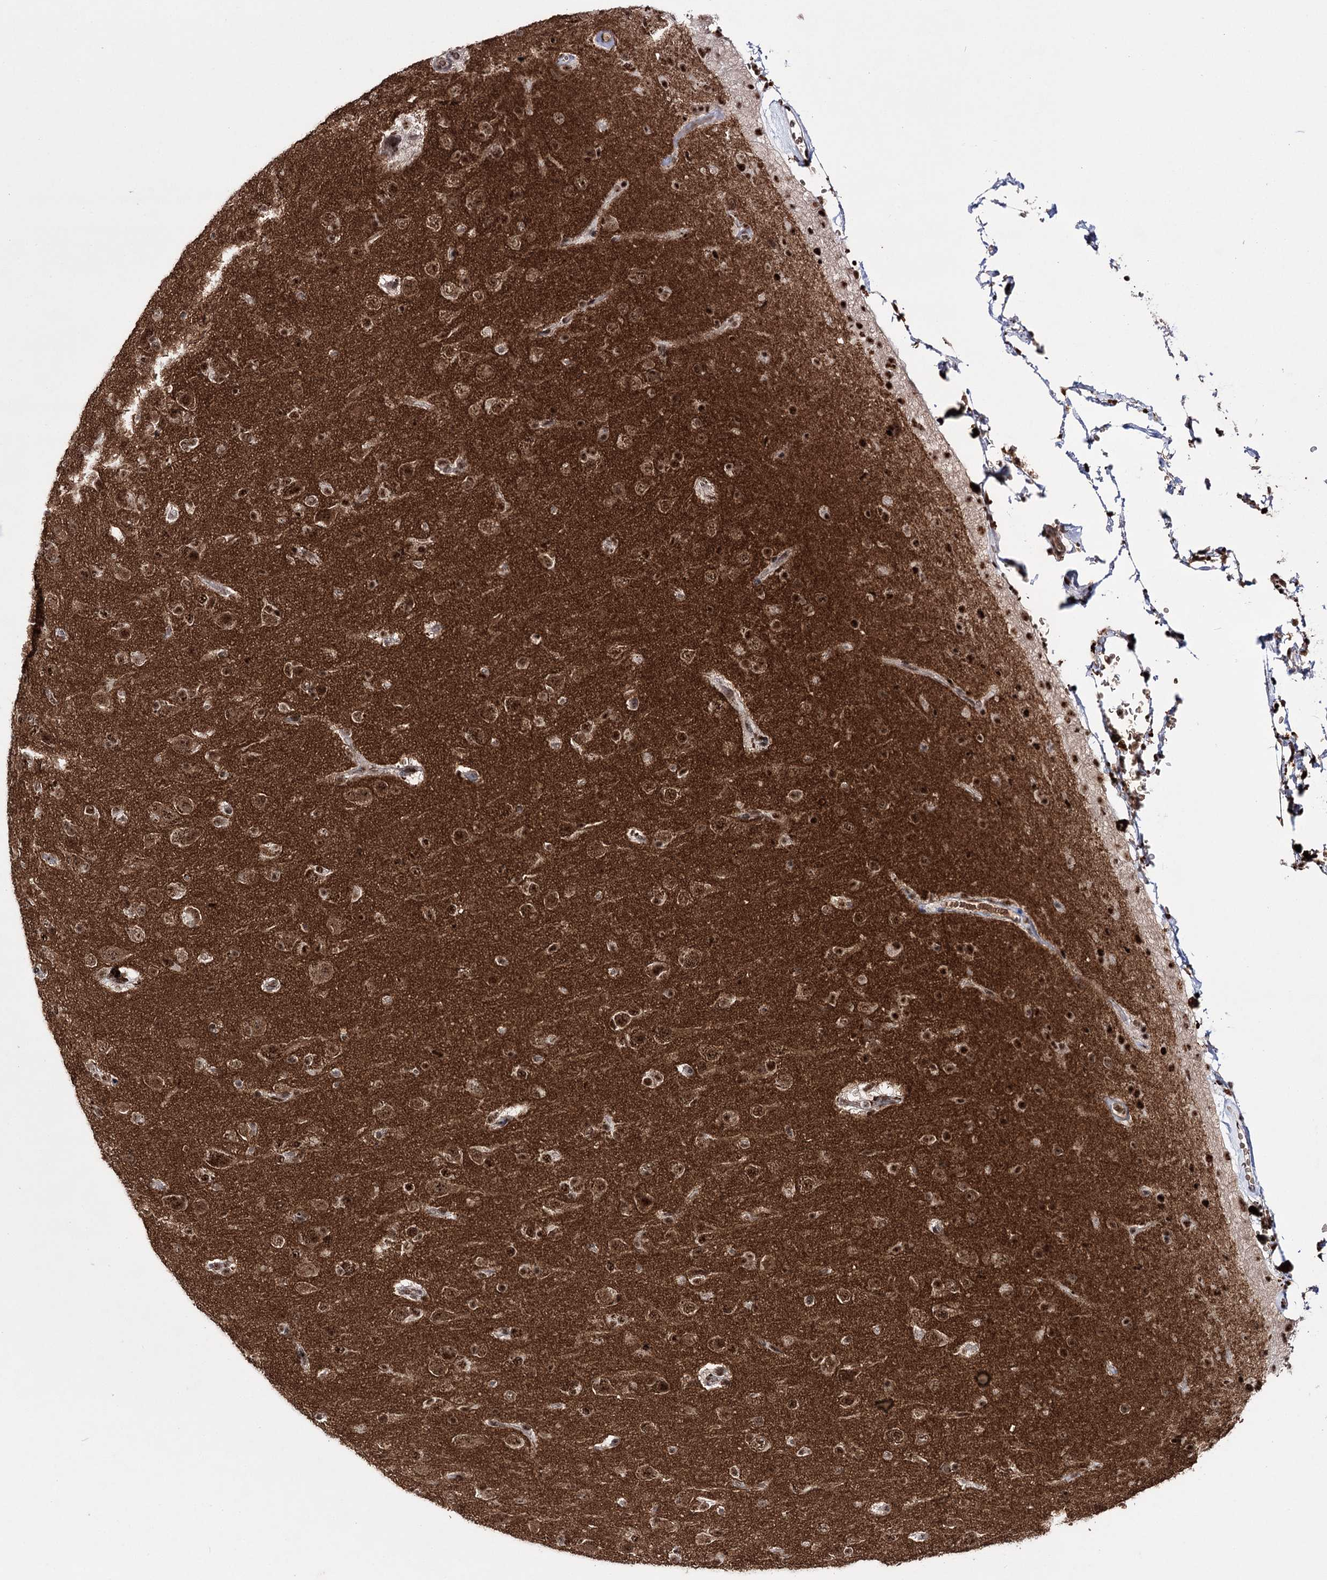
{"staining": {"intensity": "strong", "quantity": ">75%", "location": "nuclear"}, "tissue": "glioma", "cell_type": "Tumor cells", "image_type": "cancer", "snomed": [{"axis": "morphology", "description": "Glioma, malignant, Low grade"}, {"axis": "topography", "description": "Brain"}], "caption": "This photomicrograph demonstrates IHC staining of human malignant glioma (low-grade), with high strong nuclear staining in about >75% of tumor cells.", "gene": "PRPF40A", "patient": {"sex": "male", "age": 65}}